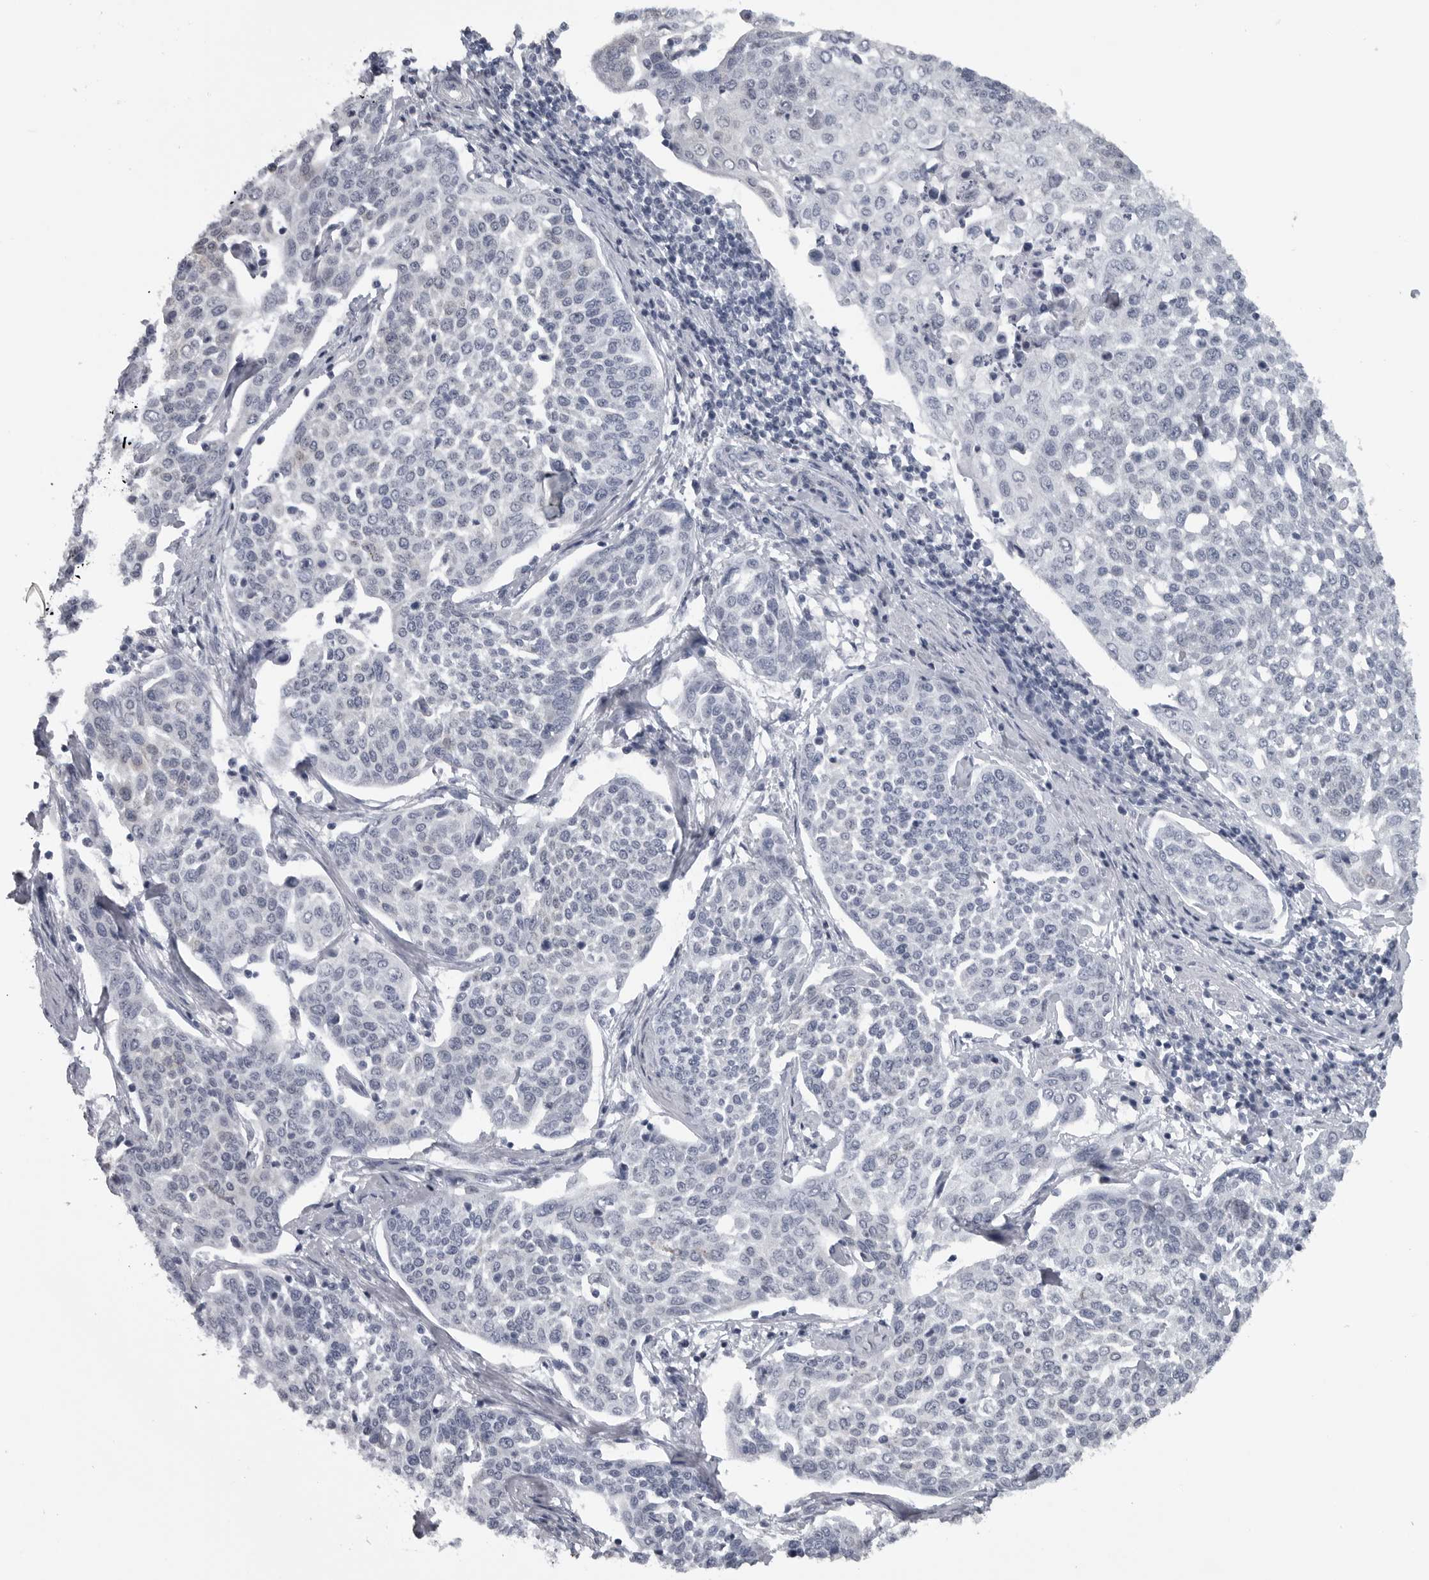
{"staining": {"intensity": "negative", "quantity": "none", "location": "none"}, "tissue": "cervical cancer", "cell_type": "Tumor cells", "image_type": "cancer", "snomed": [{"axis": "morphology", "description": "Squamous cell carcinoma, NOS"}, {"axis": "topography", "description": "Cervix"}], "caption": "This is an immunohistochemistry (IHC) image of human cervical squamous cell carcinoma. There is no positivity in tumor cells.", "gene": "LYSMD1", "patient": {"sex": "female", "age": 34}}